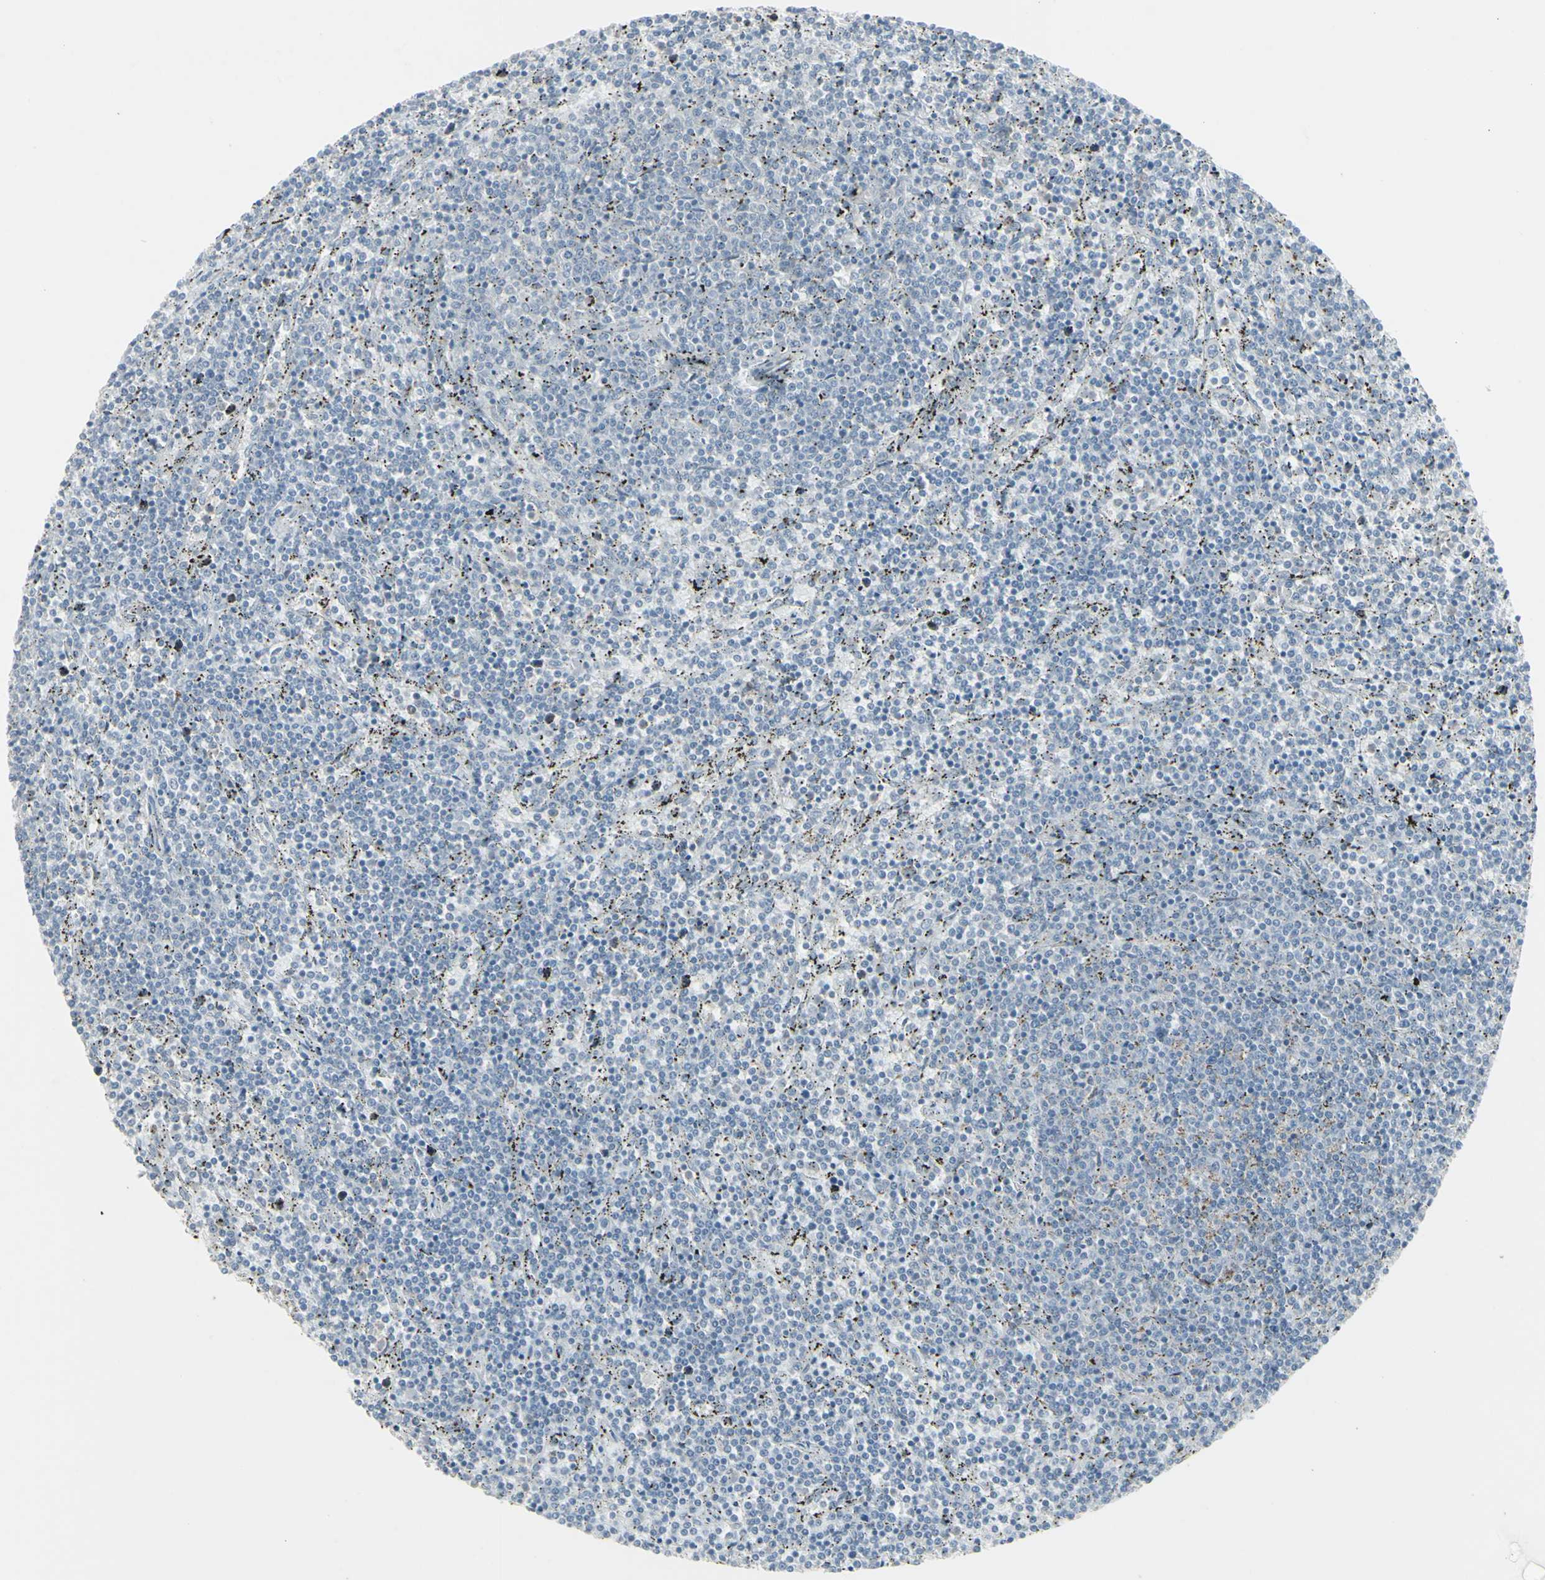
{"staining": {"intensity": "negative", "quantity": "none", "location": "none"}, "tissue": "lymphoma", "cell_type": "Tumor cells", "image_type": "cancer", "snomed": [{"axis": "morphology", "description": "Malignant lymphoma, non-Hodgkin's type, Low grade"}, {"axis": "topography", "description": "Spleen"}], "caption": "Image shows no significant protein expression in tumor cells of malignant lymphoma, non-Hodgkin's type (low-grade).", "gene": "GJA1", "patient": {"sex": "female", "age": 50}}